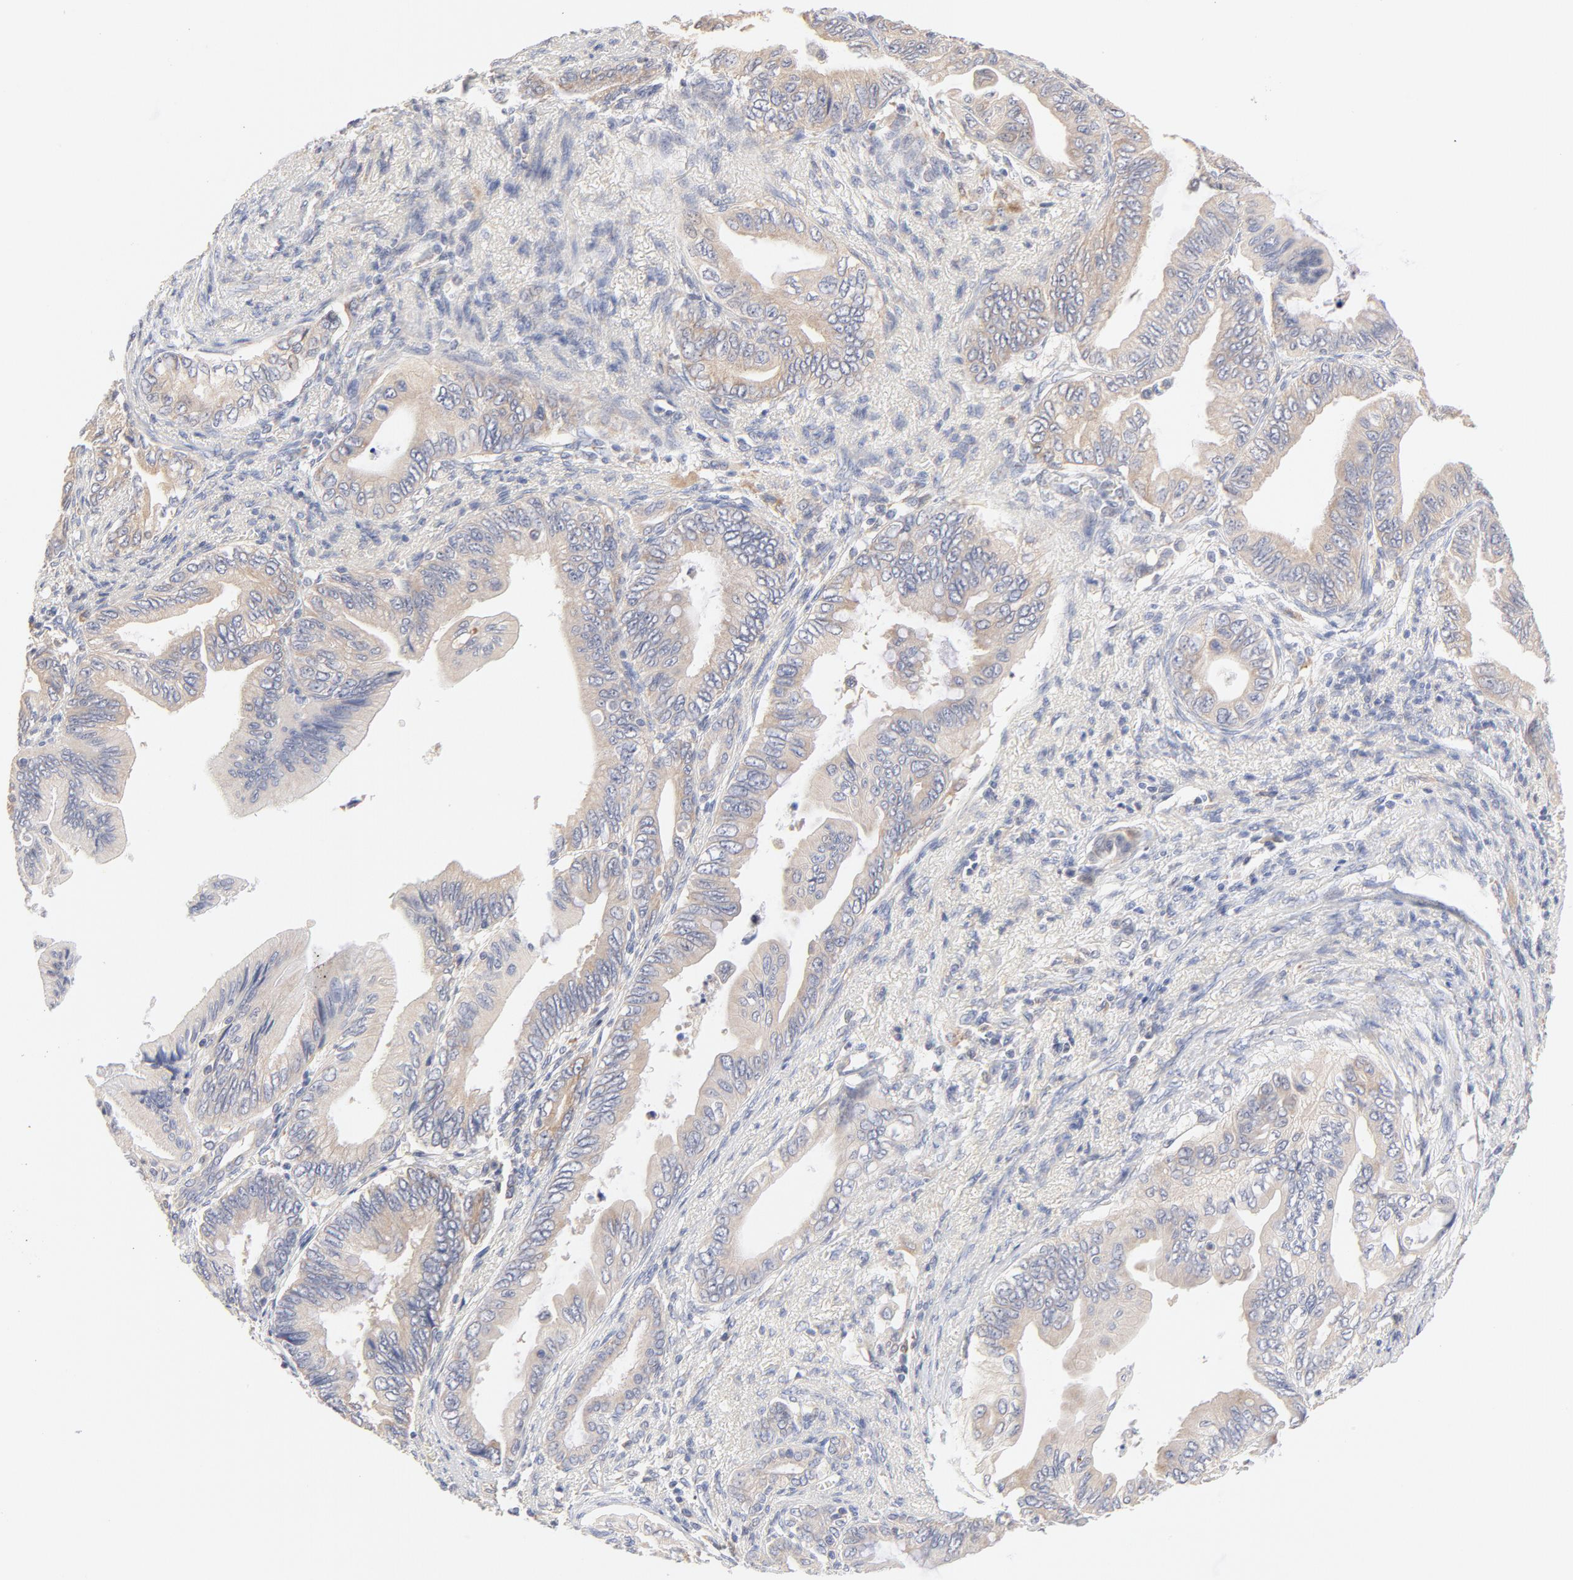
{"staining": {"intensity": "weak", "quantity": ">75%", "location": "cytoplasmic/membranous"}, "tissue": "pancreatic cancer", "cell_type": "Tumor cells", "image_type": "cancer", "snomed": [{"axis": "morphology", "description": "Adenocarcinoma, NOS"}, {"axis": "topography", "description": "Pancreas"}], "caption": "The immunohistochemical stain labels weak cytoplasmic/membranous expression in tumor cells of pancreatic adenocarcinoma tissue.", "gene": "MTERF2", "patient": {"sex": "female", "age": 66}}